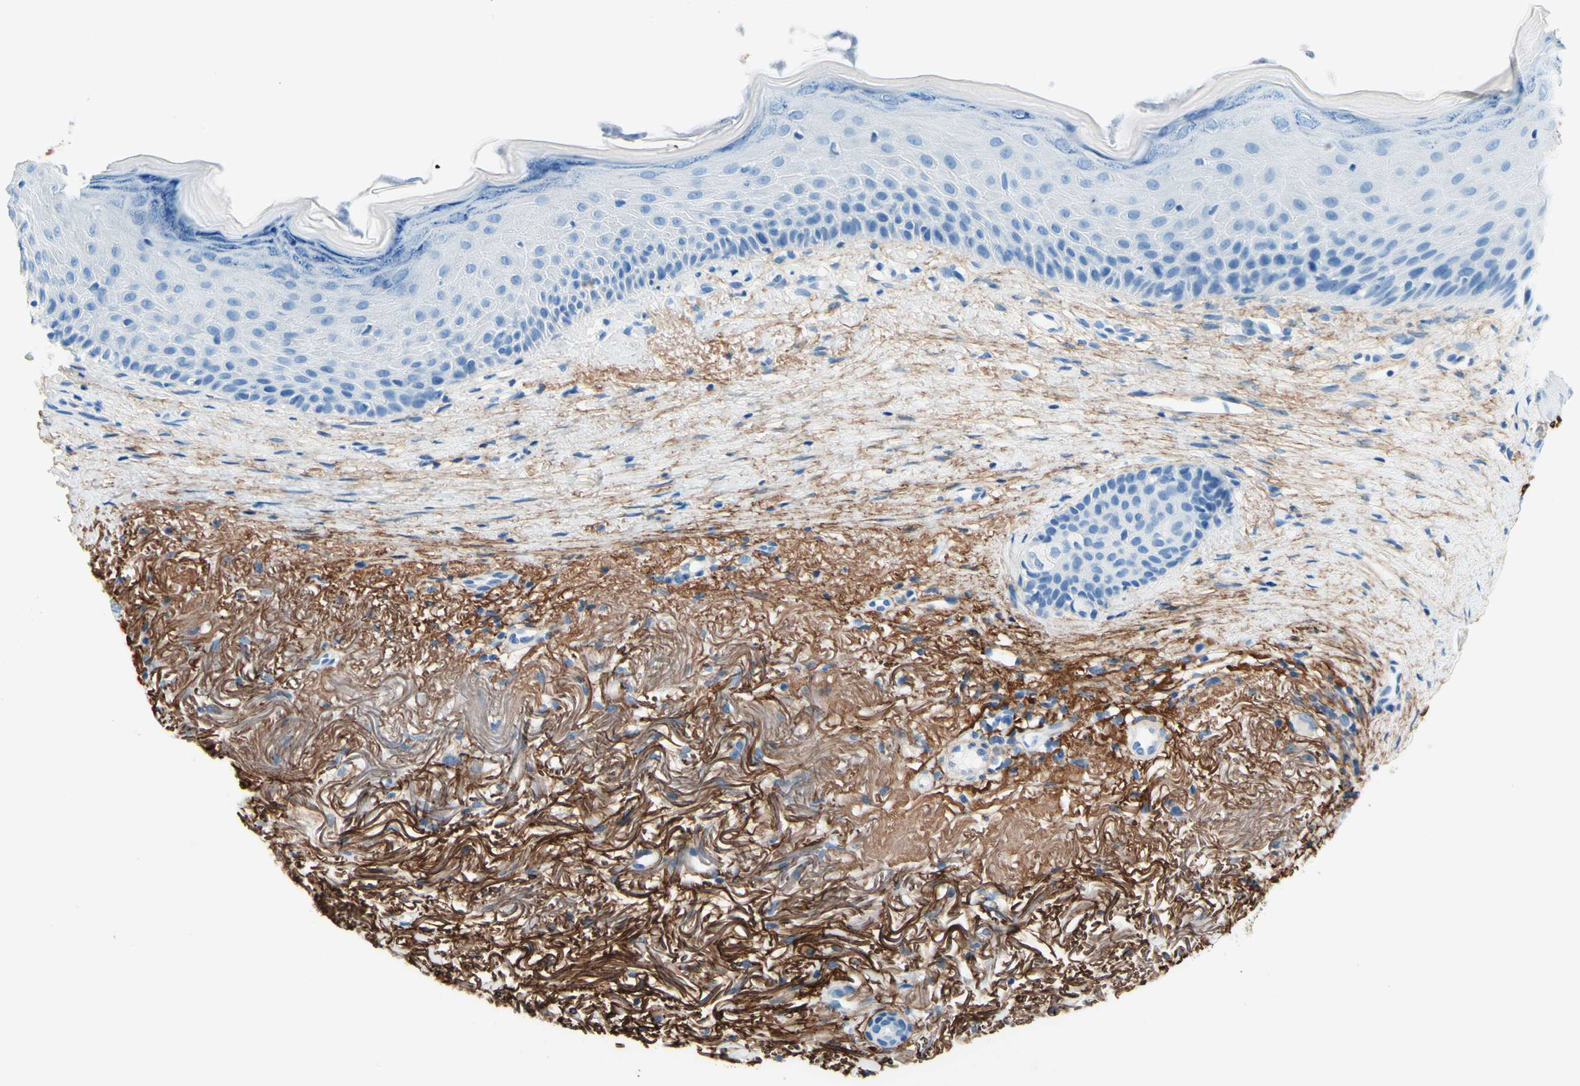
{"staining": {"intensity": "negative", "quantity": "none", "location": "none"}, "tissue": "skin cancer", "cell_type": "Tumor cells", "image_type": "cancer", "snomed": [{"axis": "morphology", "description": "Basal cell carcinoma"}, {"axis": "topography", "description": "Skin"}], "caption": "Photomicrograph shows no protein positivity in tumor cells of skin basal cell carcinoma tissue. The staining is performed using DAB brown chromogen with nuclei counter-stained in using hematoxylin.", "gene": "MFAP5", "patient": {"sex": "female", "age": 70}}